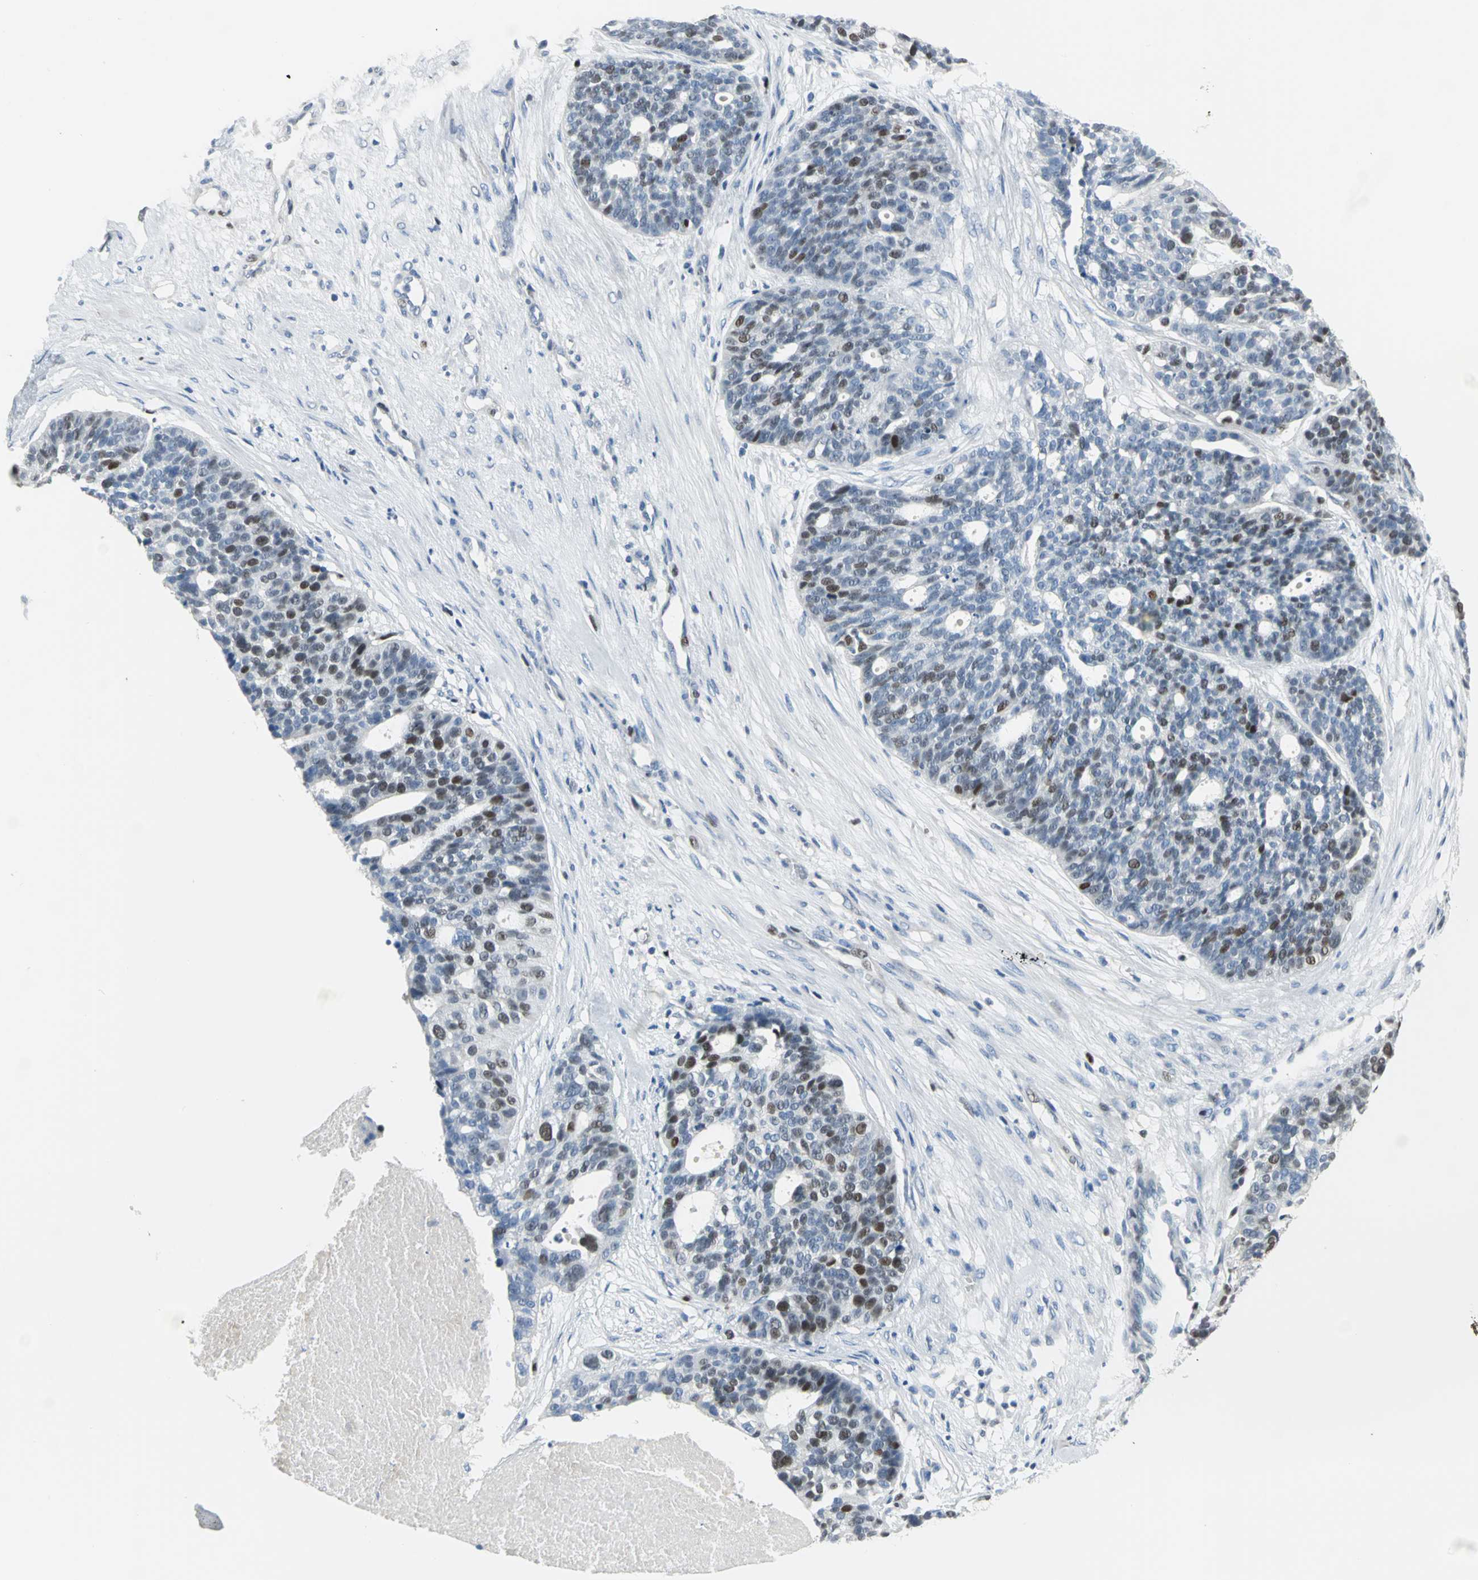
{"staining": {"intensity": "moderate", "quantity": "25%-75%", "location": "nuclear"}, "tissue": "ovarian cancer", "cell_type": "Tumor cells", "image_type": "cancer", "snomed": [{"axis": "morphology", "description": "Cystadenocarcinoma, serous, NOS"}, {"axis": "topography", "description": "Ovary"}], "caption": "Tumor cells display medium levels of moderate nuclear expression in approximately 25%-75% of cells in human serous cystadenocarcinoma (ovarian). (Stains: DAB (3,3'-diaminobenzidine) in brown, nuclei in blue, Microscopy: brightfield microscopy at high magnification).", "gene": "MCM3", "patient": {"sex": "female", "age": 59}}